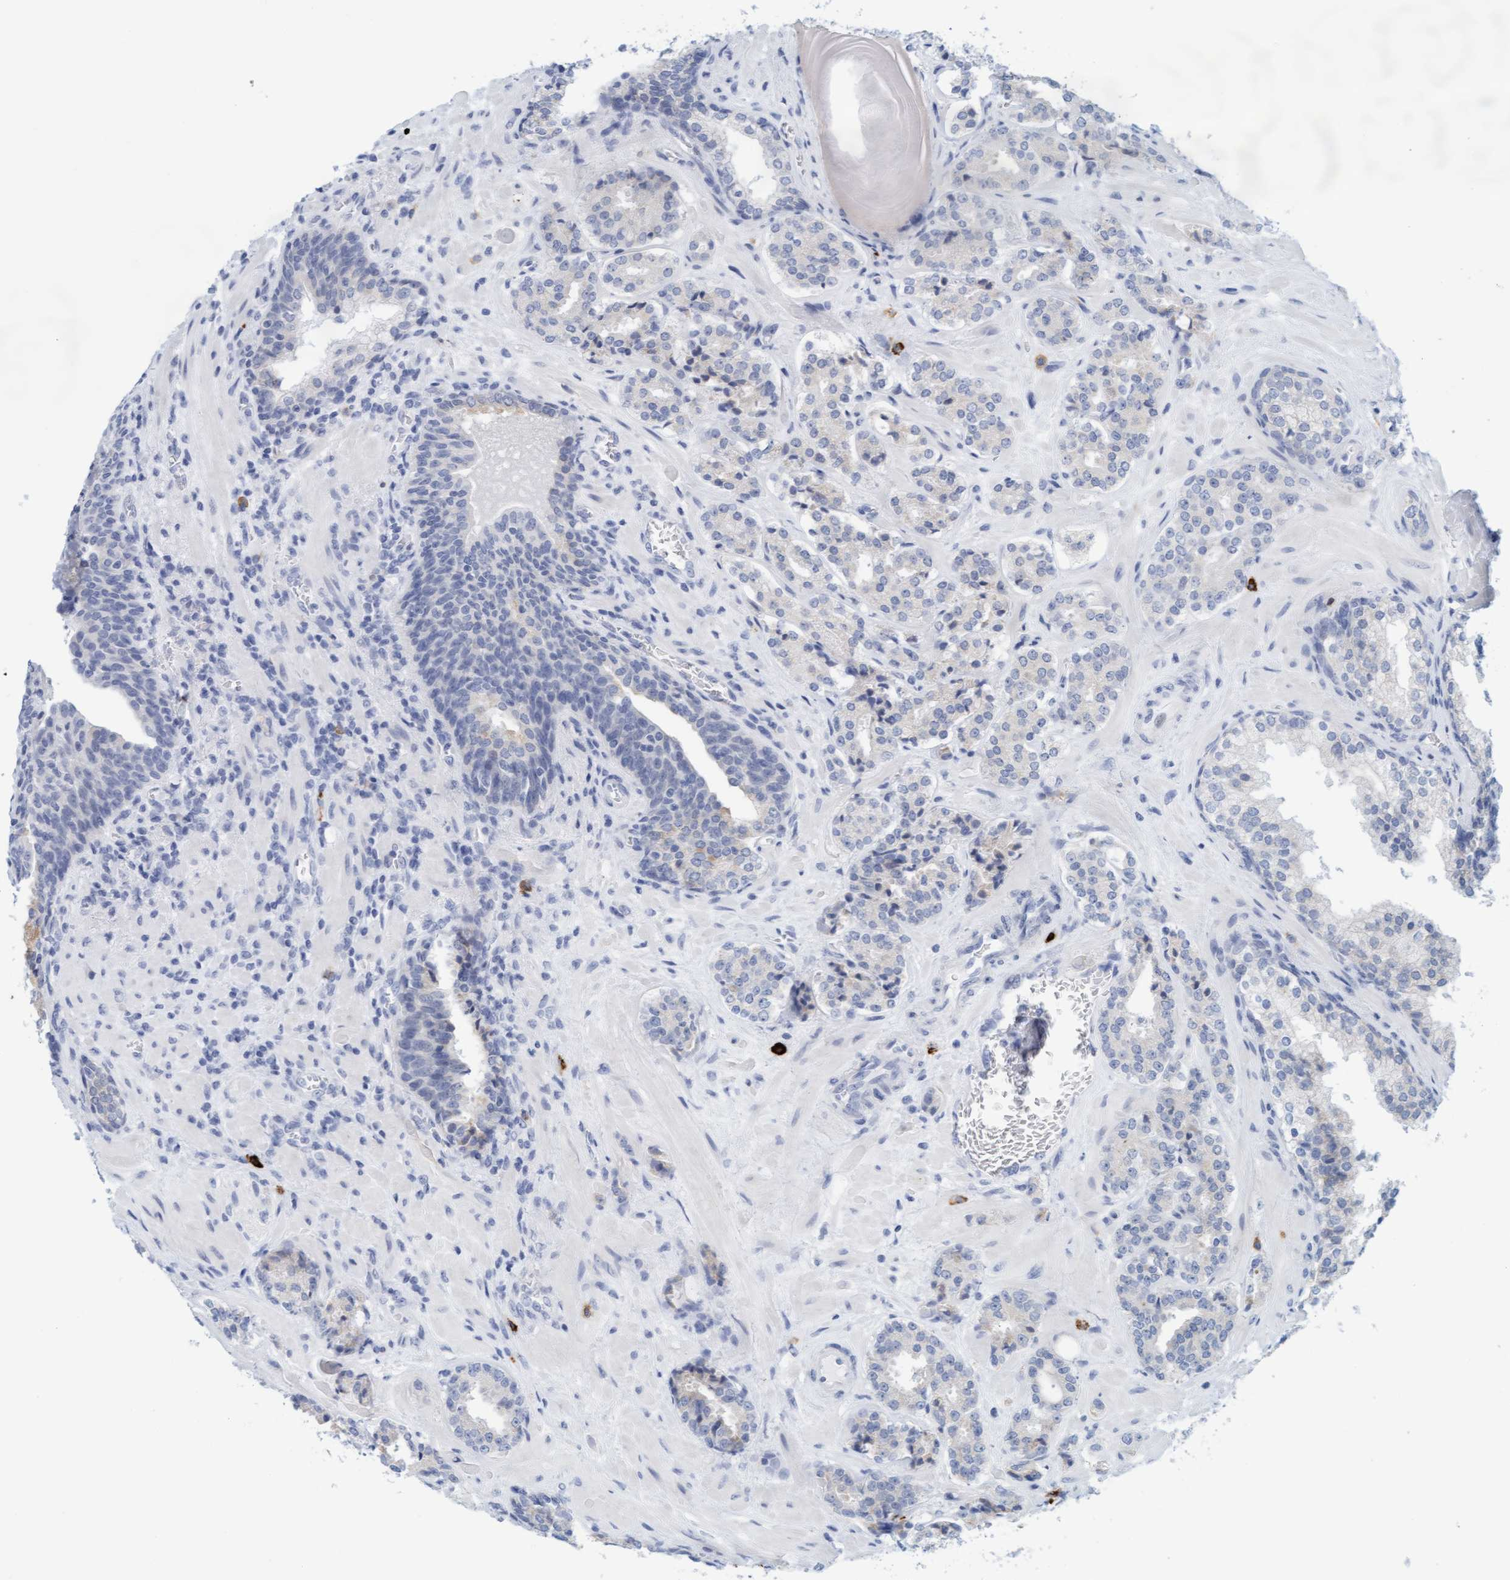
{"staining": {"intensity": "negative", "quantity": "none", "location": "none"}, "tissue": "prostate cancer", "cell_type": "Tumor cells", "image_type": "cancer", "snomed": [{"axis": "morphology", "description": "Adenocarcinoma, High grade"}, {"axis": "topography", "description": "Prostate"}], "caption": "Immunohistochemistry (IHC) photomicrograph of prostate adenocarcinoma (high-grade) stained for a protein (brown), which shows no expression in tumor cells.", "gene": "CPA3", "patient": {"sex": "male", "age": 60}}